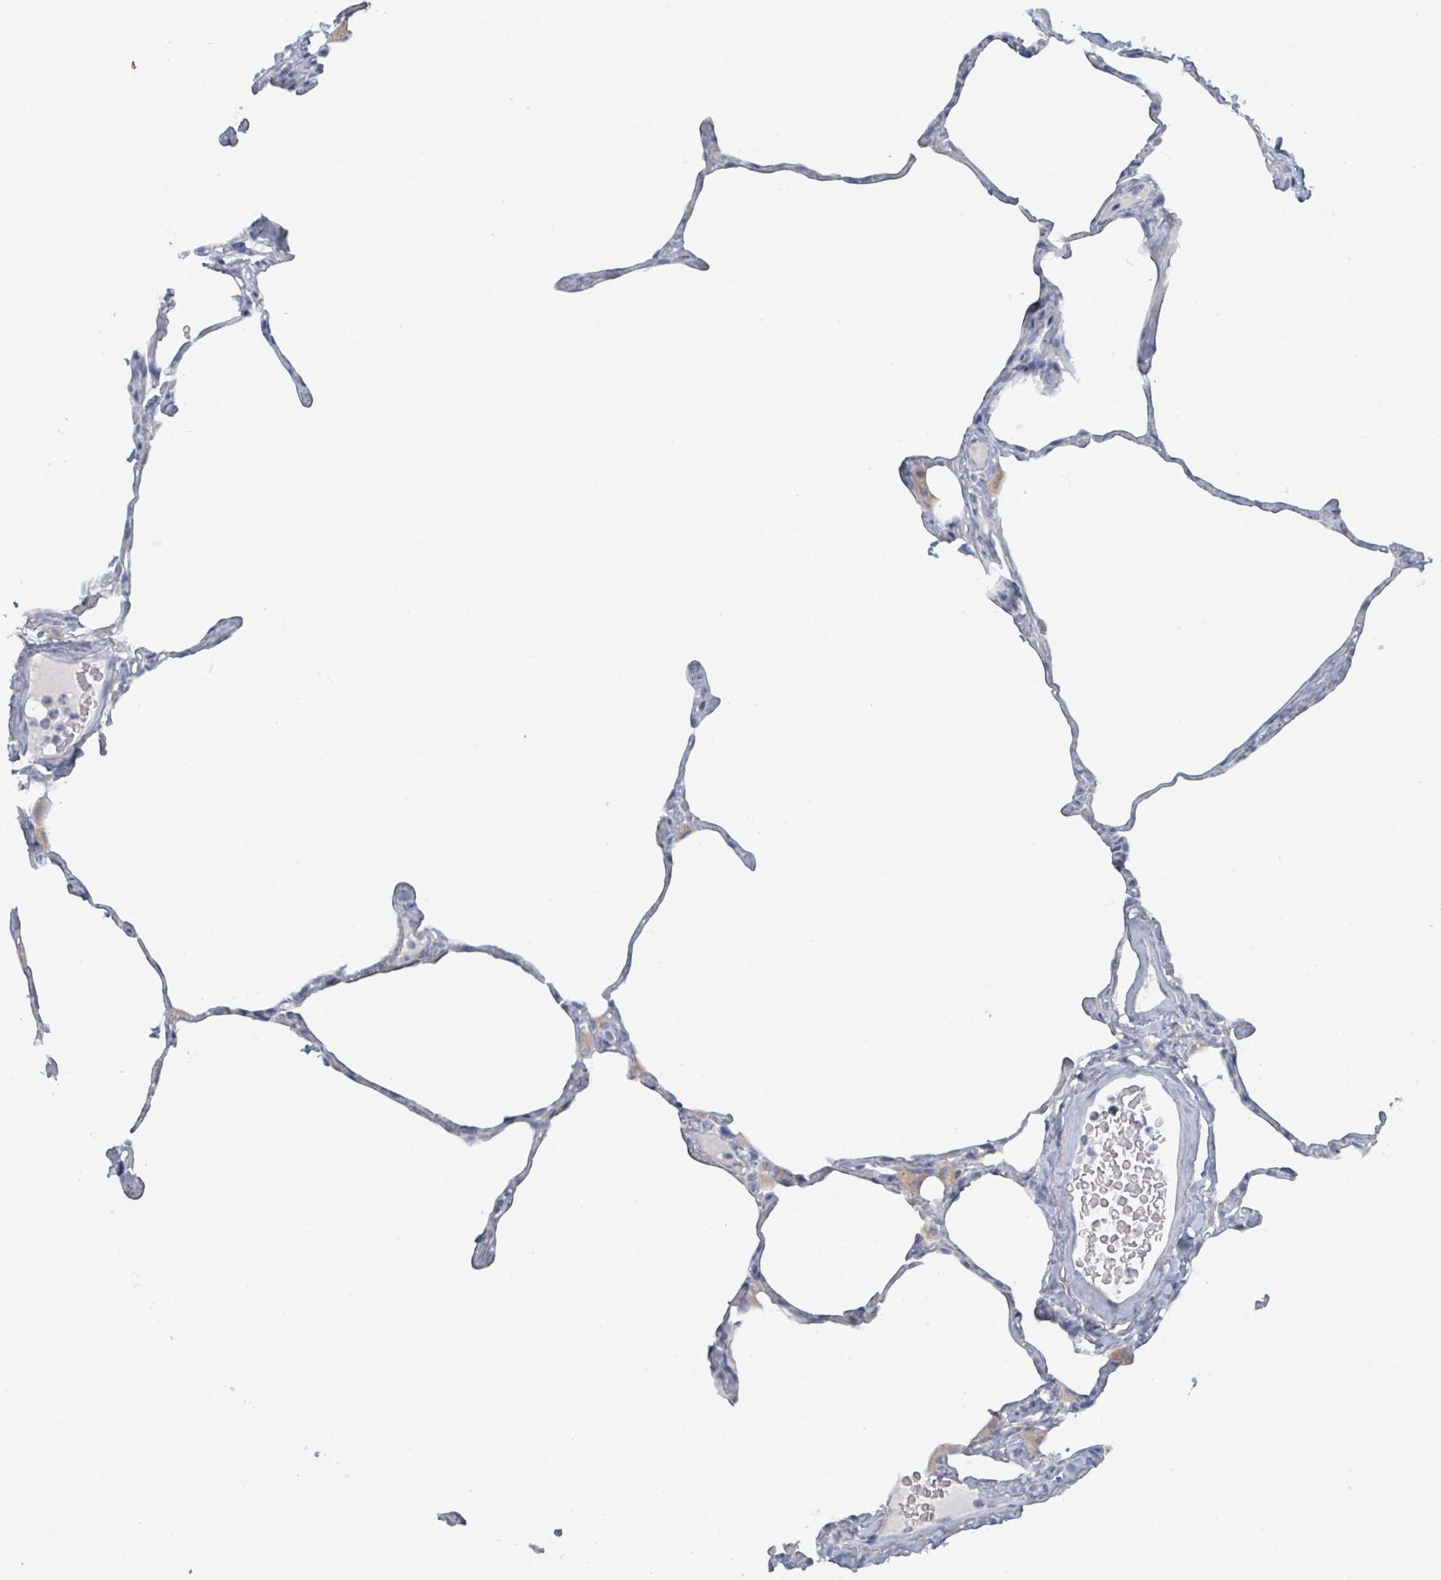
{"staining": {"intensity": "negative", "quantity": "none", "location": "none"}, "tissue": "lung", "cell_type": "Alveolar cells", "image_type": "normal", "snomed": [{"axis": "morphology", "description": "Normal tissue, NOS"}, {"axis": "topography", "description": "Lung"}], "caption": "Alveolar cells are negative for protein expression in normal human lung. The staining was performed using DAB (3,3'-diaminobenzidine) to visualize the protein expression in brown, while the nuclei were stained in blue with hematoxylin (Magnification: 20x).", "gene": "HEATR5A", "patient": {"sex": "male", "age": 65}}